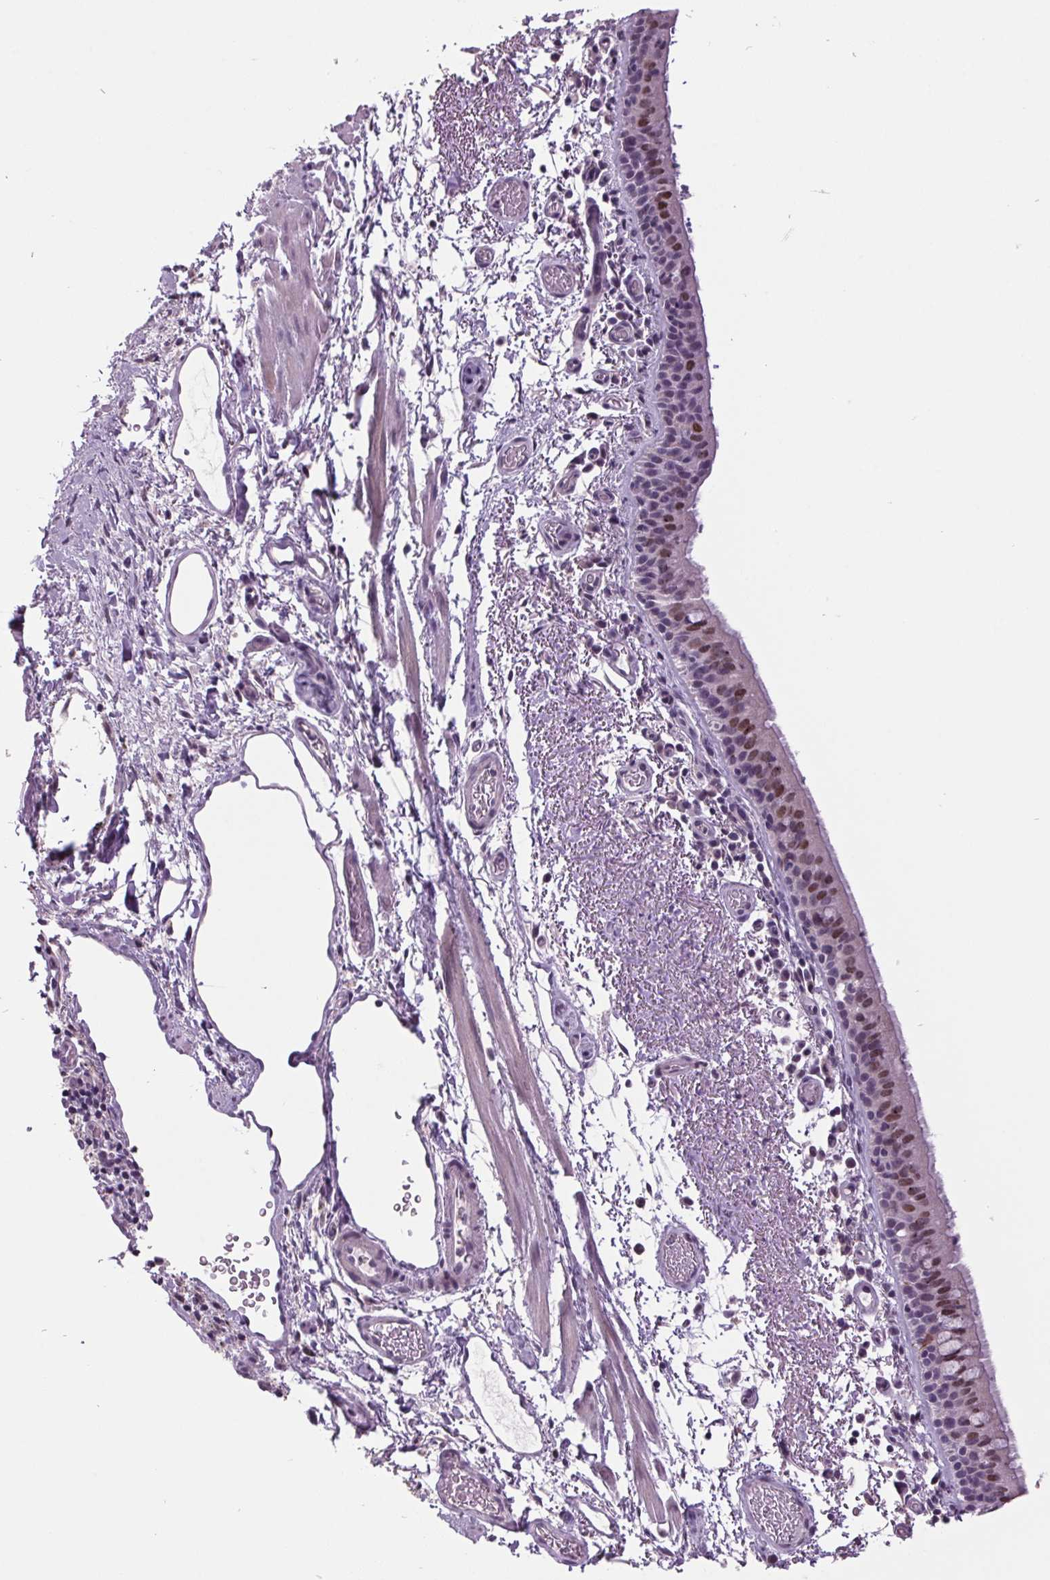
{"staining": {"intensity": "weak", "quantity": "25%-75%", "location": "nuclear"}, "tissue": "bronchus", "cell_type": "Respiratory epithelial cells", "image_type": "normal", "snomed": [{"axis": "morphology", "description": "Normal tissue, NOS"}, {"axis": "morphology", "description": "Adenocarcinoma, NOS"}, {"axis": "topography", "description": "Bronchus"}], "caption": "IHC image of benign human bronchus stained for a protein (brown), which exhibits low levels of weak nuclear positivity in about 25%-75% of respiratory epithelial cells.", "gene": "C2orf16", "patient": {"sex": "male", "age": 68}}